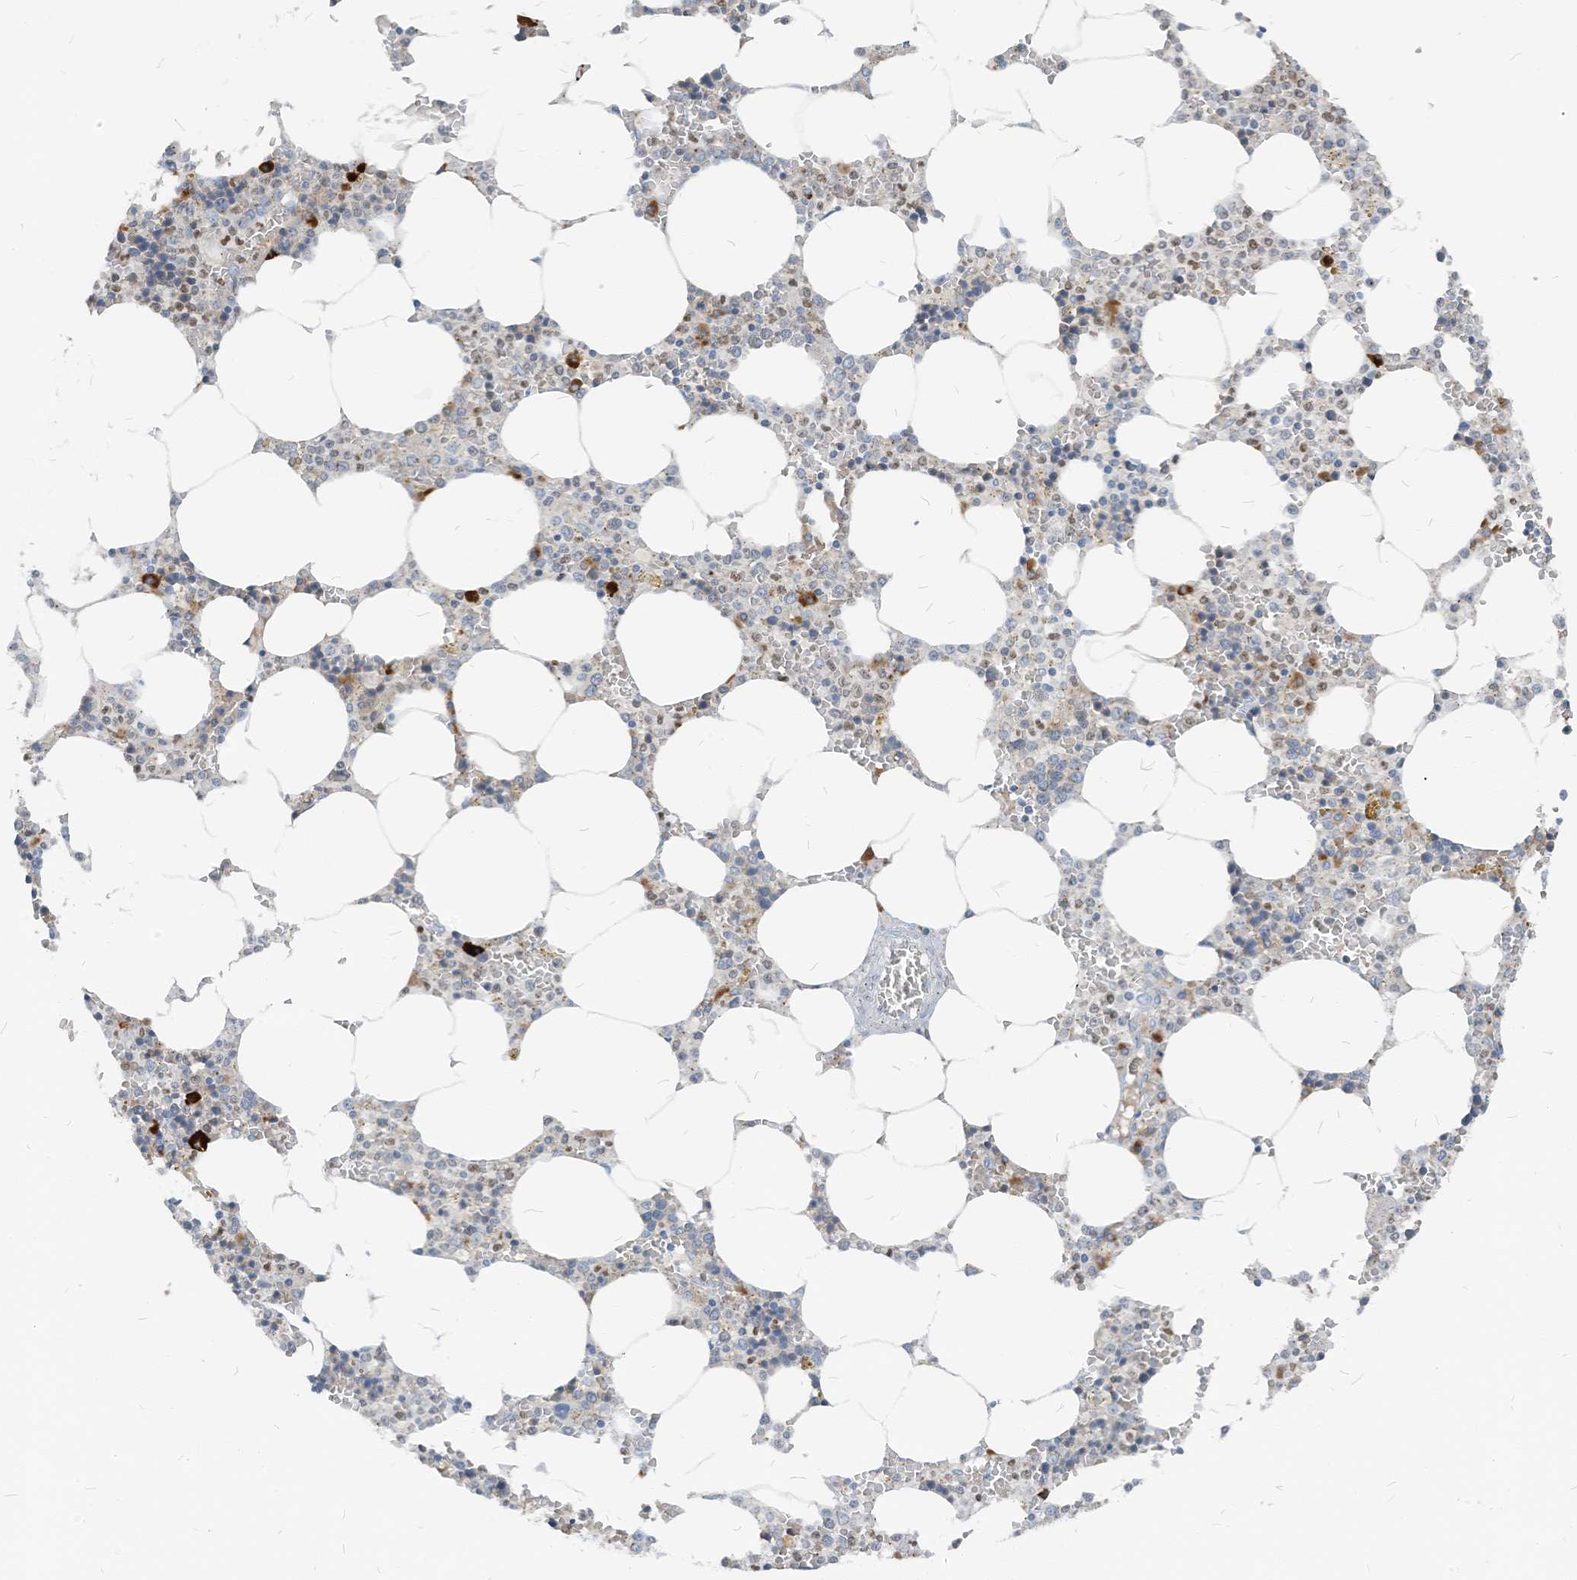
{"staining": {"intensity": "strong", "quantity": "<25%", "location": "cytoplasmic/membranous"}, "tissue": "bone marrow", "cell_type": "Hematopoietic cells", "image_type": "normal", "snomed": [{"axis": "morphology", "description": "Normal tissue, NOS"}, {"axis": "topography", "description": "Bone marrow"}], "caption": "A micrograph of human bone marrow stained for a protein reveals strong cytoplasmic/membranous brown staining in hematopoietic cells. (IHC, brightfield microscopy, high magnification).", "gene": "CHMP2B", "patient": {"sex": "male", "age": 70}}